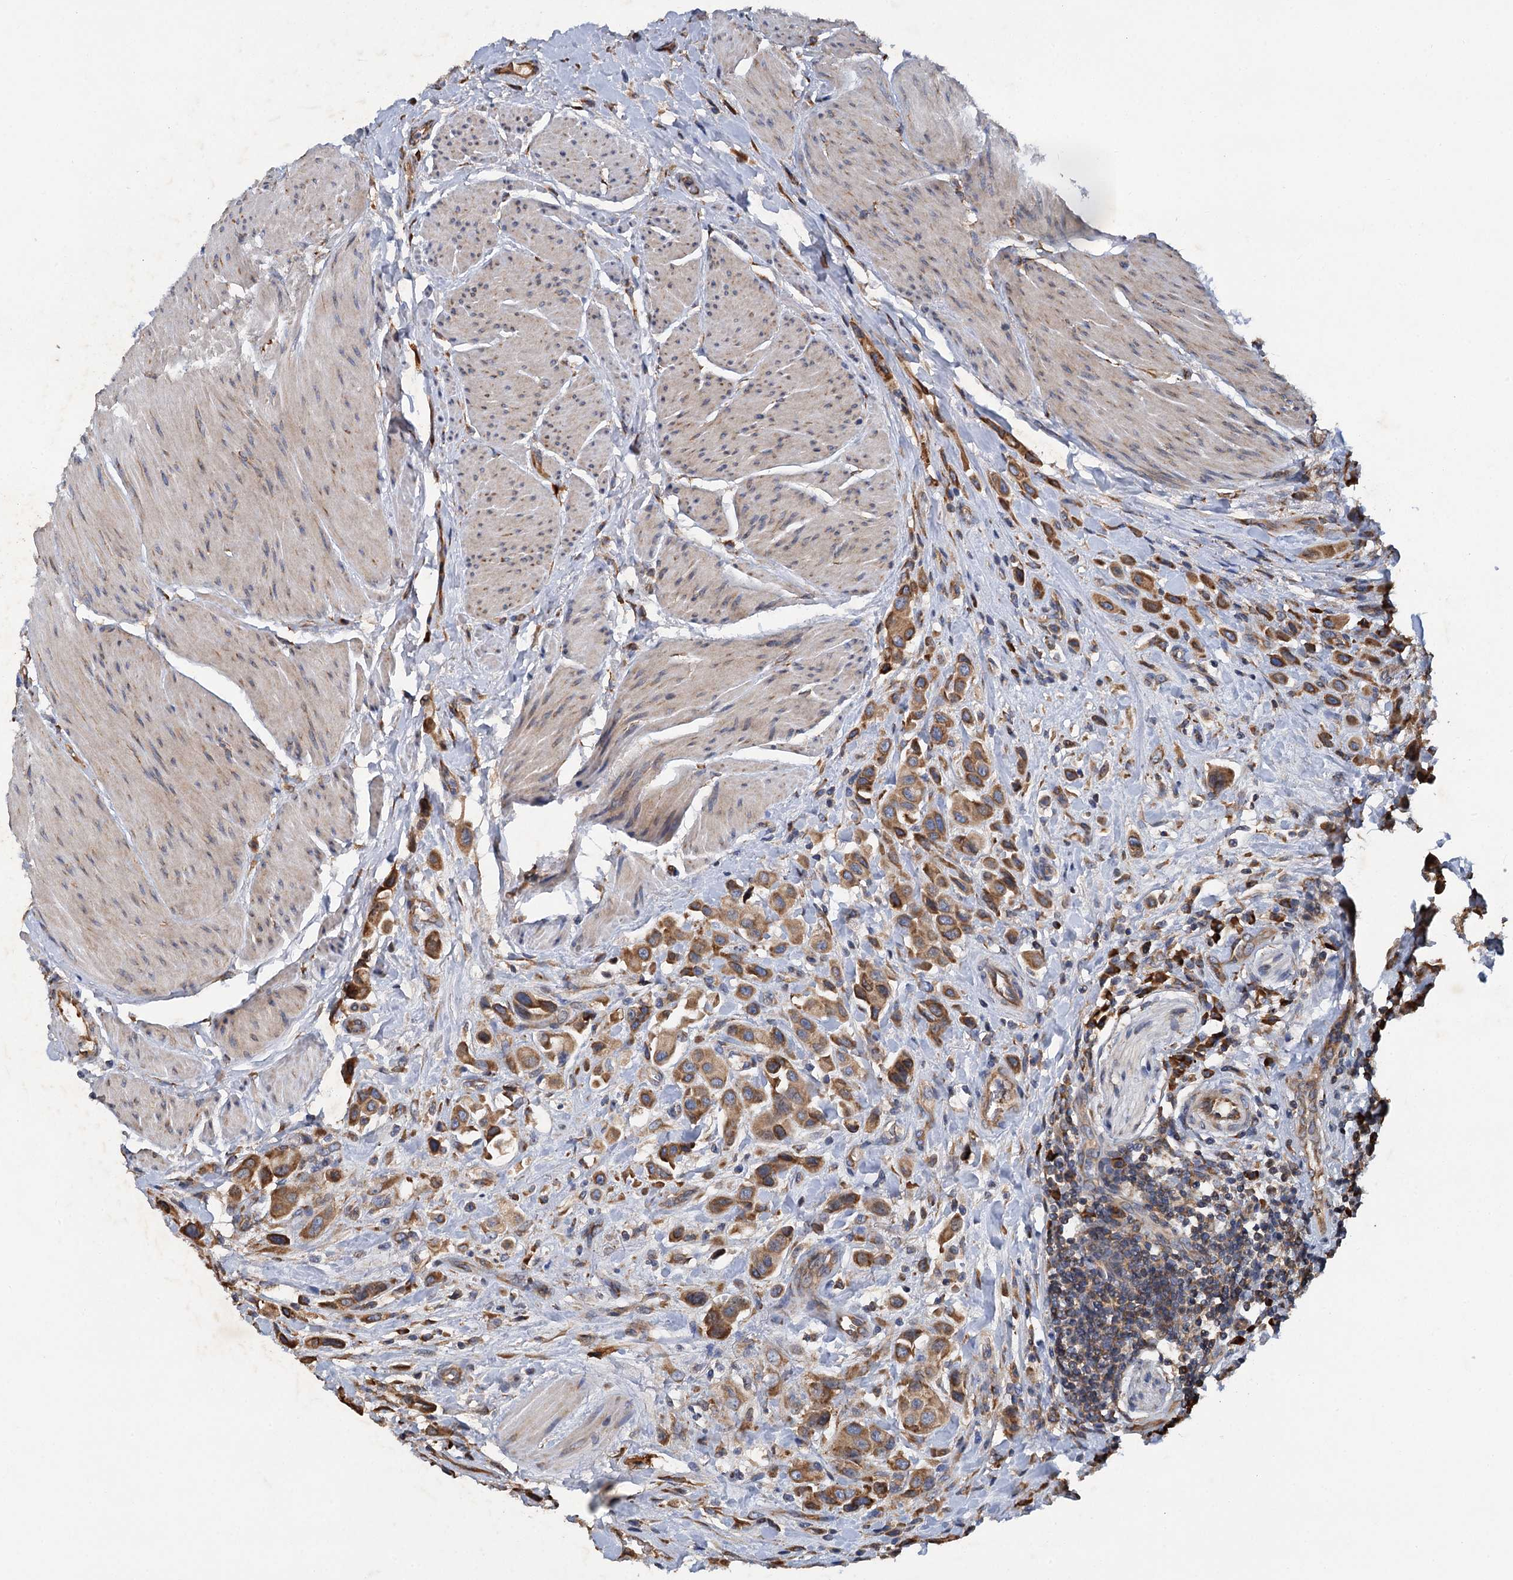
{"staining": {"intensity": "moderate", "quantity": ">75%", "location": "cytoplasmic/membranous"}, "tissue": "urothelial cancer", "cell_type": "Tumor cells", "image_type": "cancer", "snomed": [{"axis": "morphology", "description": "Urothelial carcinoma, High grade"}, {"axis": "topography", "description": "Urinary bladder"}], "caption": "Urothelial carcinoma (high-grade) stained with a brown dye displays moderate cytoplasmic/membranous positive staining in approximately >75% of tumor cells.", "gene": "LINS1", "patient": {"sex": "male", "age": 50}}